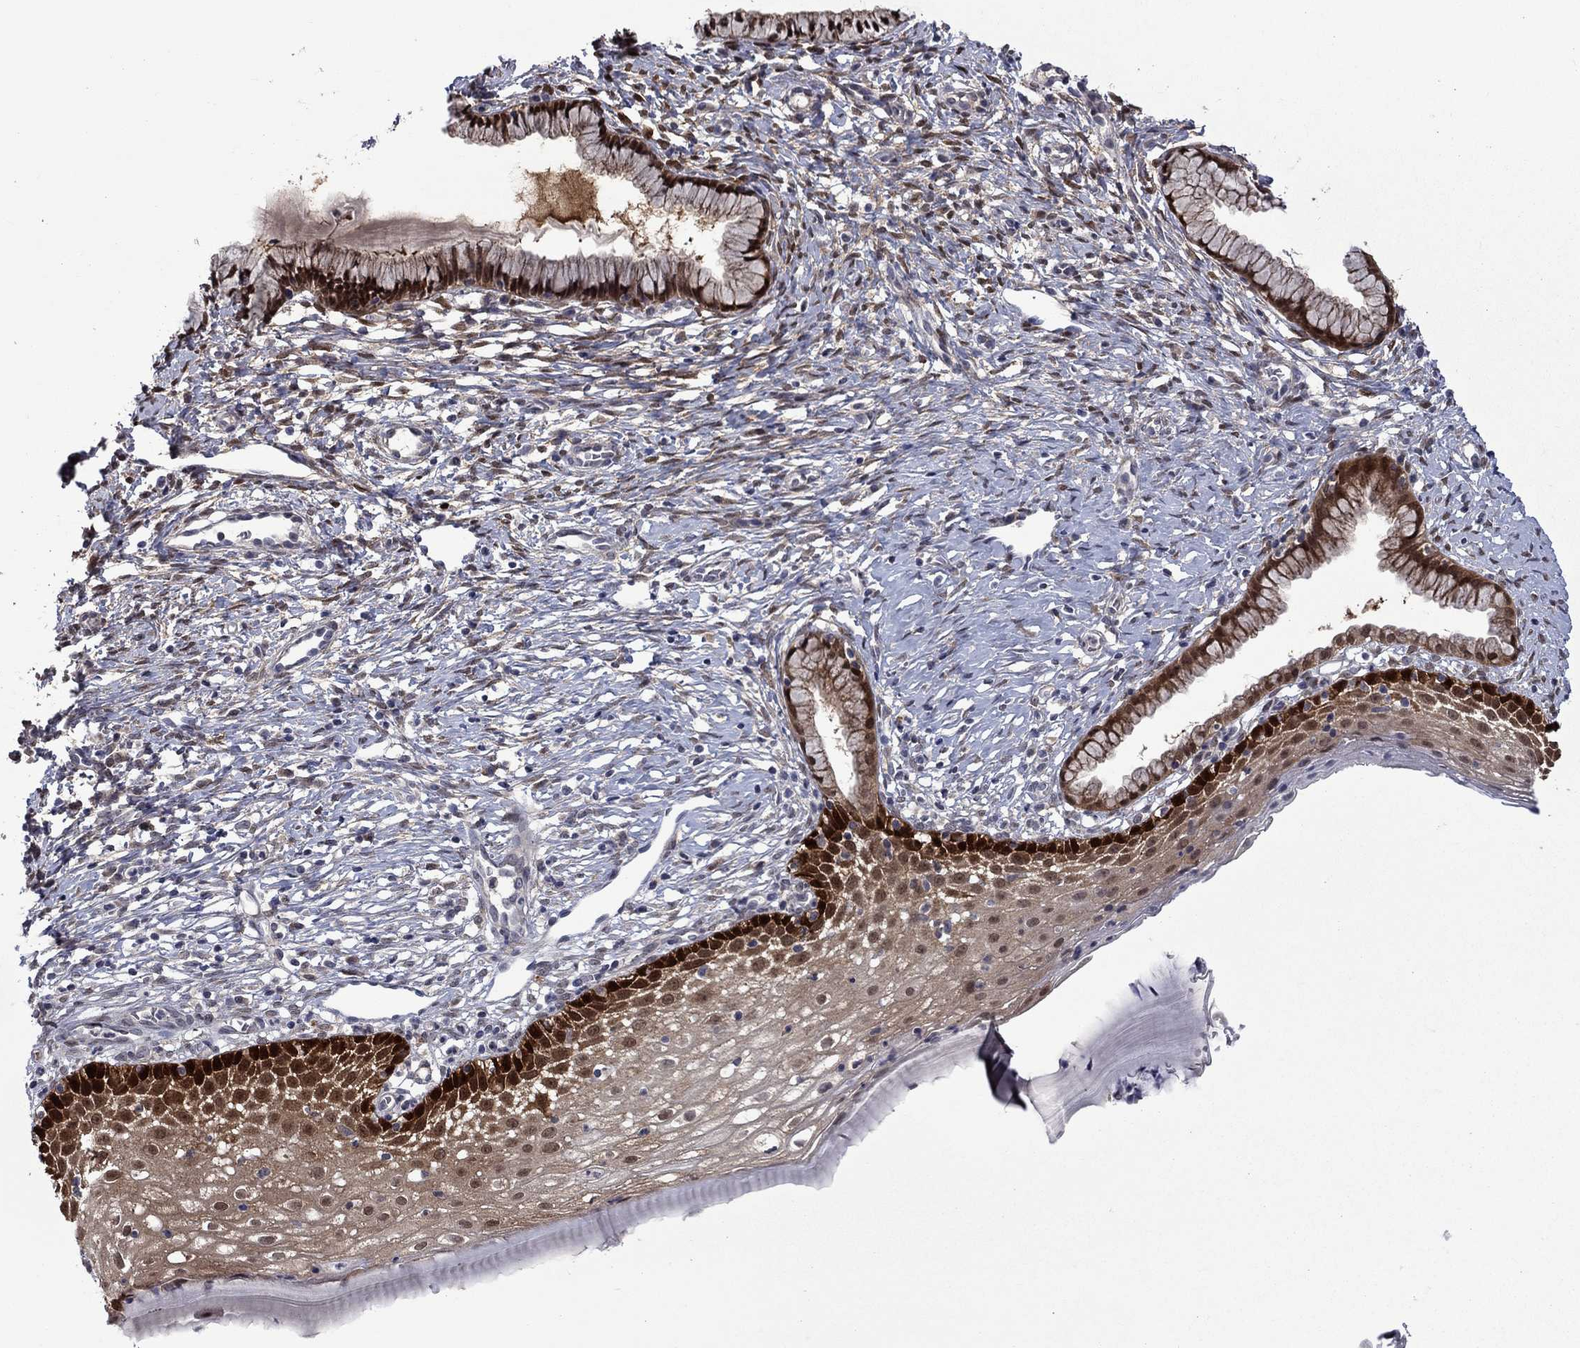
{"staining": {"intensity": "strong", "quantity": ">75%", "location": "nuclear"}, "tissue": "cervix", "cell_type": "Glandular cells", "image_type": "normal", "snomed": [{"axis": "morphology", "description": "Normal tissue, NOS"}, {"axis": "topography", "description": "Cervix"}], "caption": "Immunohistochemistry (IHC) (DAB (3,3'-diaminobenzidine)) staining of benign cervix shows strong nuclear protein expression in approximately >75% of glandular cells. (DAB (3,3'-diaminobenzidine) = brown stain, brightfield microscopy at high magnification).", "gene": "CBR1", "patient": {"sex": "female", "age": 39}}